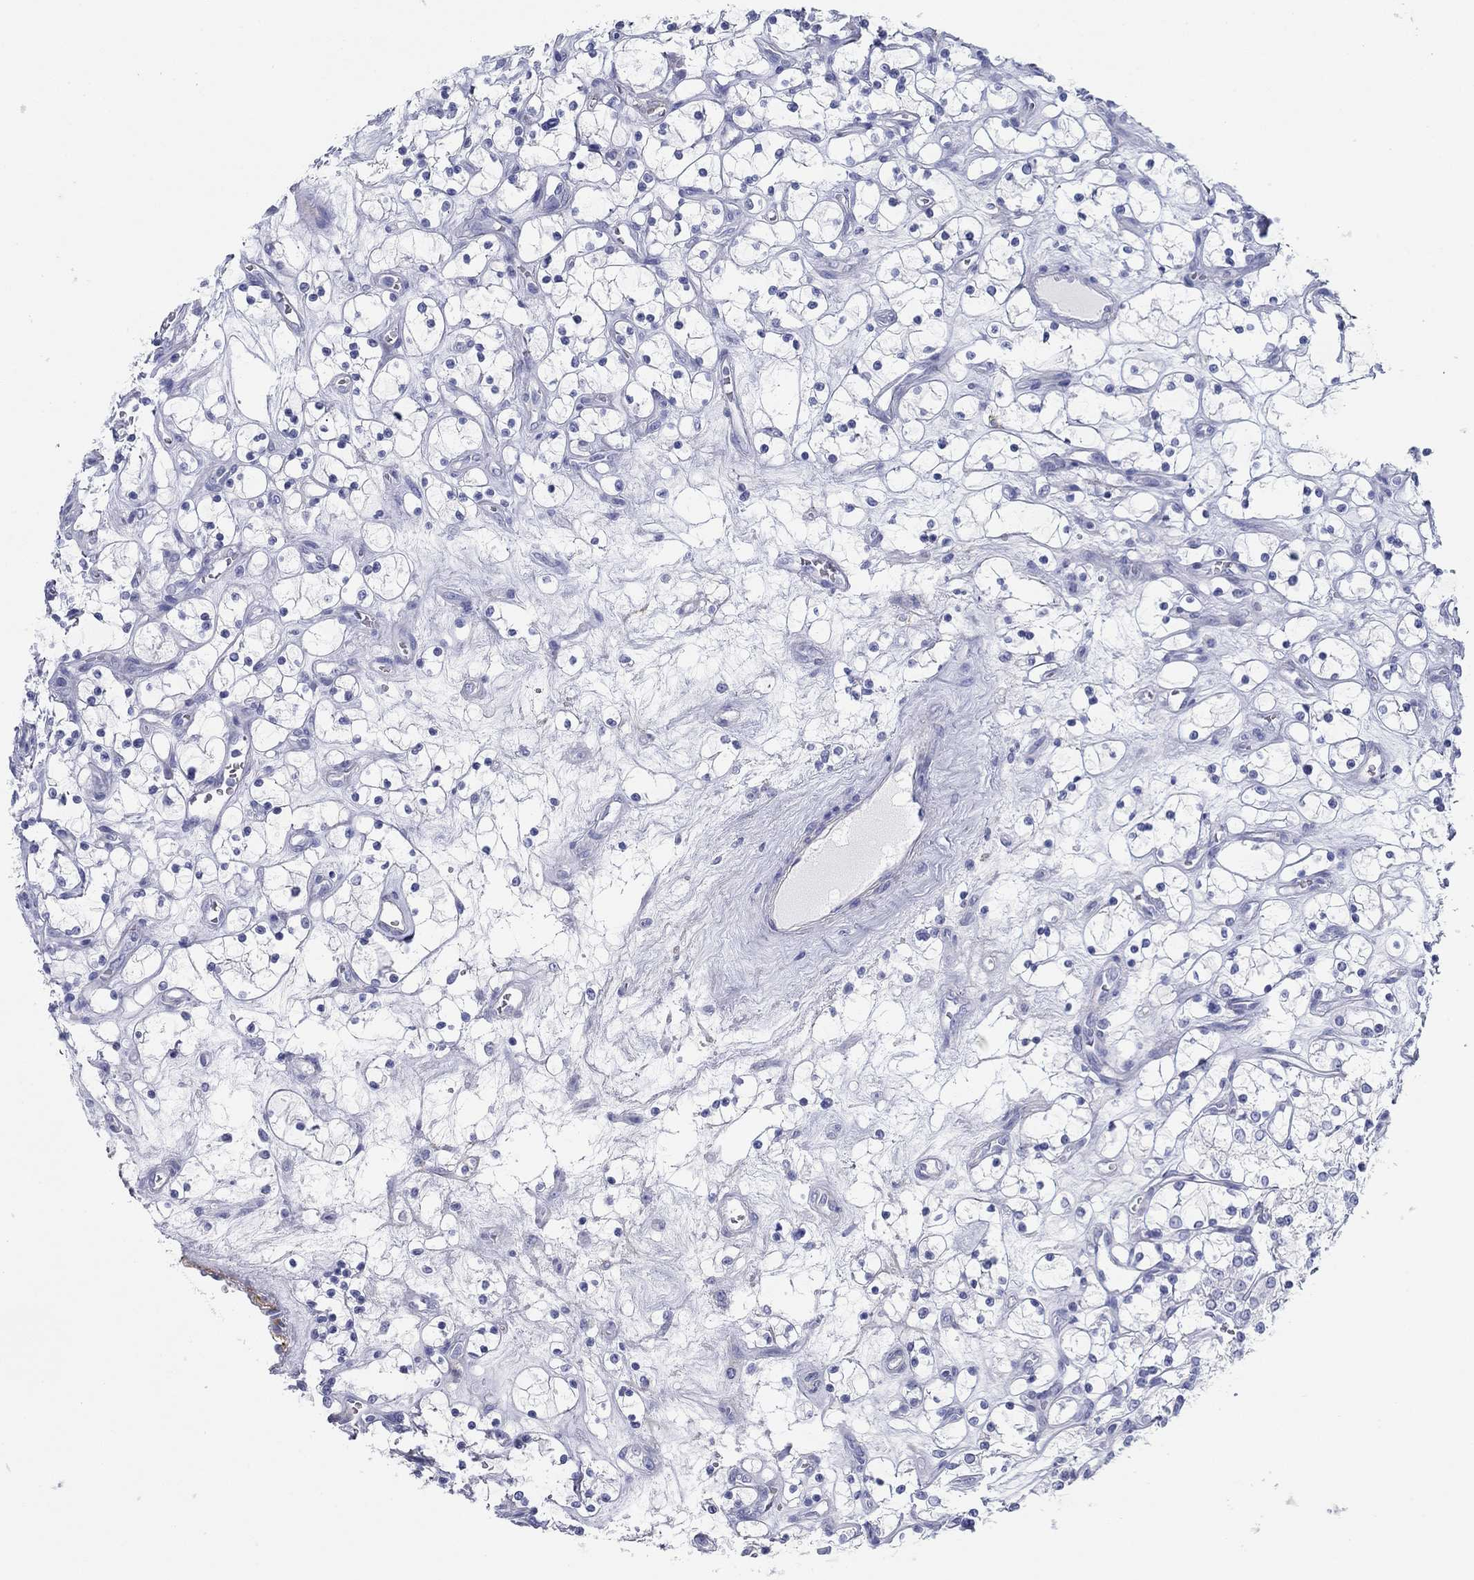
{"staining": {"intensity": "negative", "quantity": "none", "location": "none"}, "tissue": "renal cancer", "cell_type": "Tumor cells", "image_type": "cancer", "snomed": [{"axis": "morphology", "description": "Adenocarcinoma, NOS"}, {"axis": "topography", "description": "Kidney"}], "caption": "Tumor cells are negative for brown protein staining in renal cancer (adenocarcinoma).", "gene": "GPC1", "patient": {"sex": "female", "age": 69}}